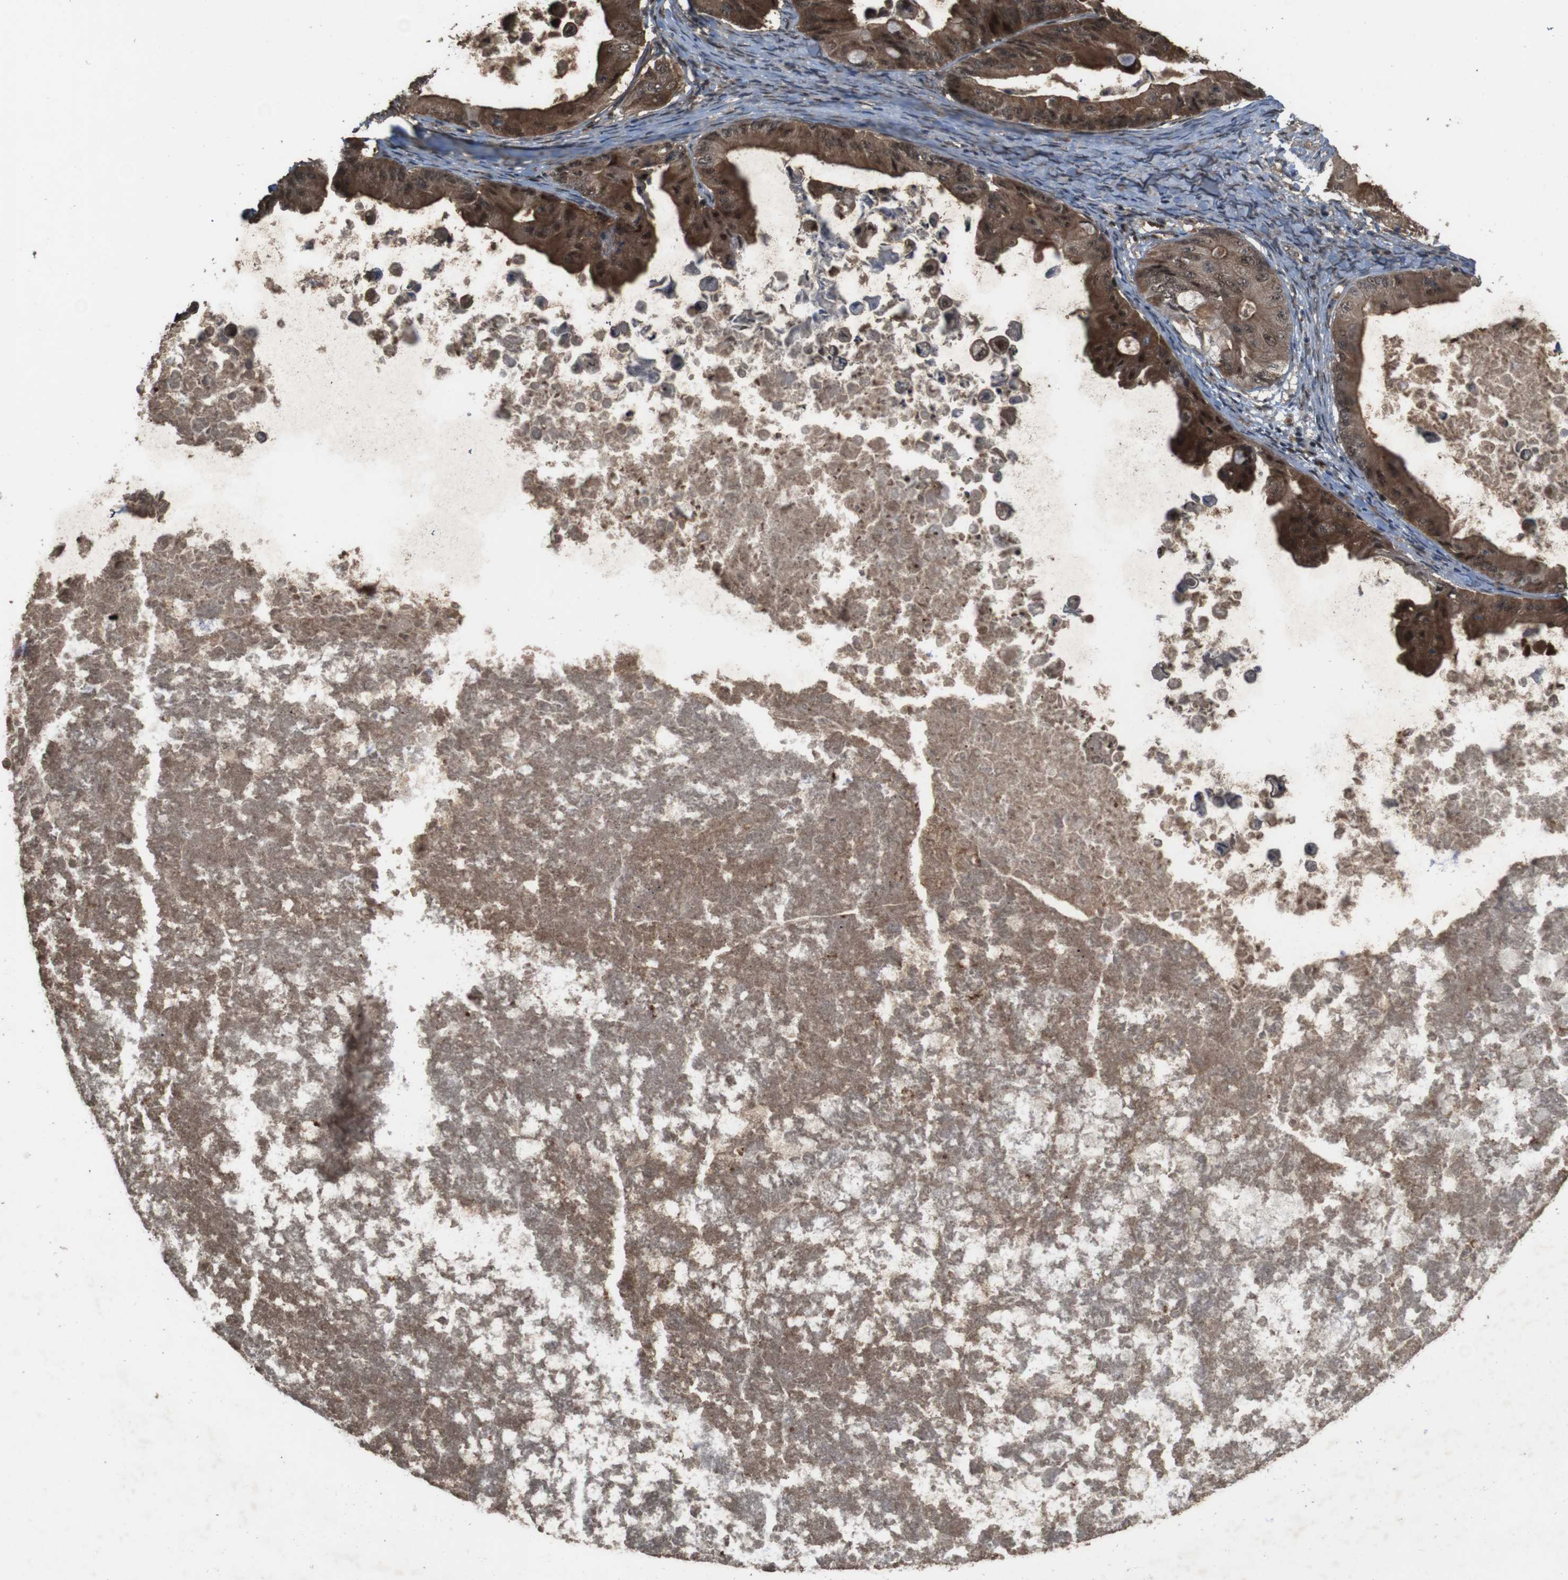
{"staining": {"intensity": "strong", "quantity": ">75%", "location": "cytoplasmic/membranous"}, "tissue": "ovarian cancer", "cell_type": "Tumor cells", "image_type": "cancer", "snomed": [{"axis": "morphology", "description": "Cystadenocarcinoma, mucinous, NOS"}, {"axis": "topography", "description": "Ovary"}], "caption": "Immunohistochemistry (DAB (3,3'-diaminobenzidine)) staining of ovarian mucinous cystadenocarcinoma displays strong cytoplasmic/membranous protein staining in about >75% of tumor cells. Immunohistochemistry (ihc) stains the protein in brown and the nuclei are stained blue.", "gene": "CDC34", "patient": {"sex": "female", "age": 37}}